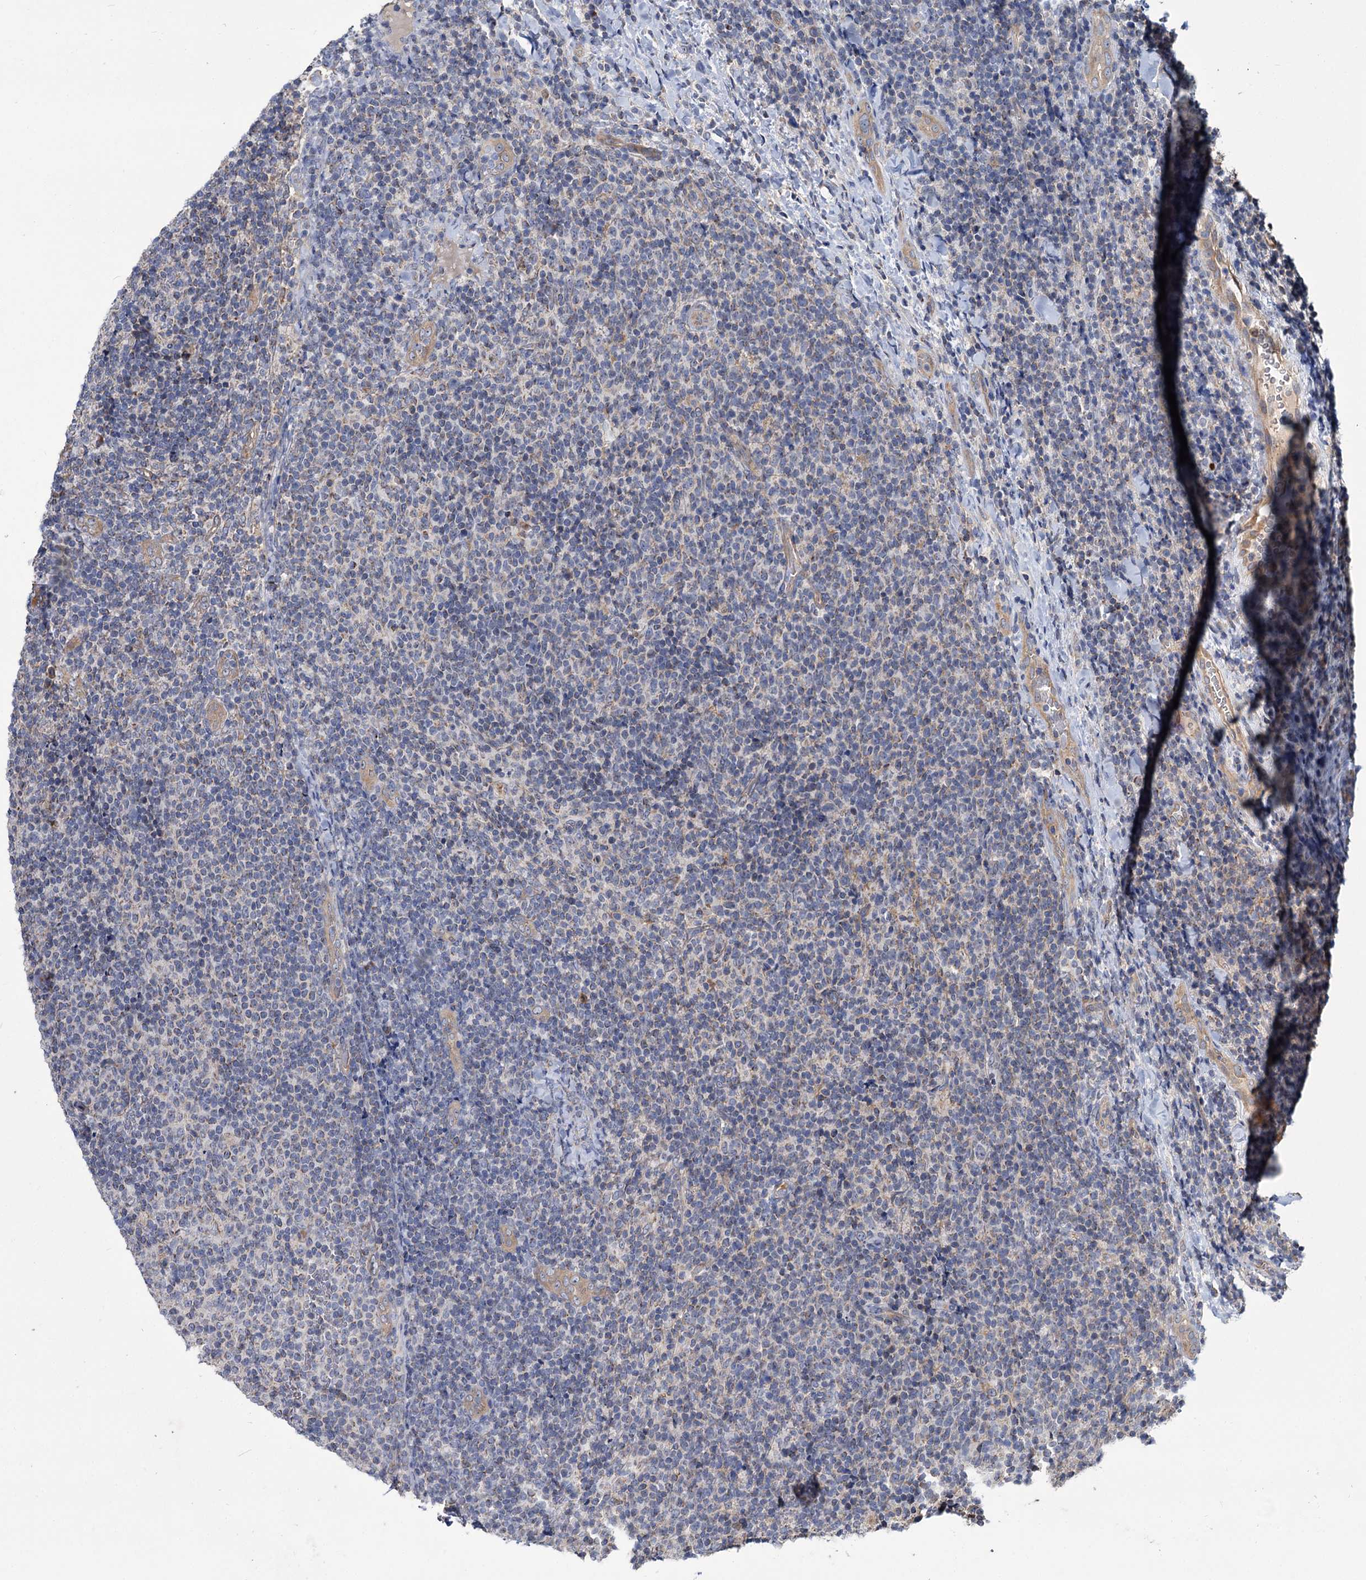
{"staining": {"intensity": "weak", "quantity": "<25%", "location": "cytoplasmic/membranous"}, "tissue": "lymphoma", "cell_type": "Tumor cells", "image_type": "cancer", "snomed": [{"axis": "morphology", "description": "Hodgkin's disease, NOS"}, {"axis": "topography", "description": "Lymph node"}], "caption": "IHC of lymphoma displays no staining in tumor cells. Brightfield microscopy of immunohistochemistry stained with DAB (3,3'-diaminobenzidine) (brown) and hematoxylin (blue), captured at high magnification.", "gene": "DYNC2H1", "patient": {"sex": "male", "age": 70}}